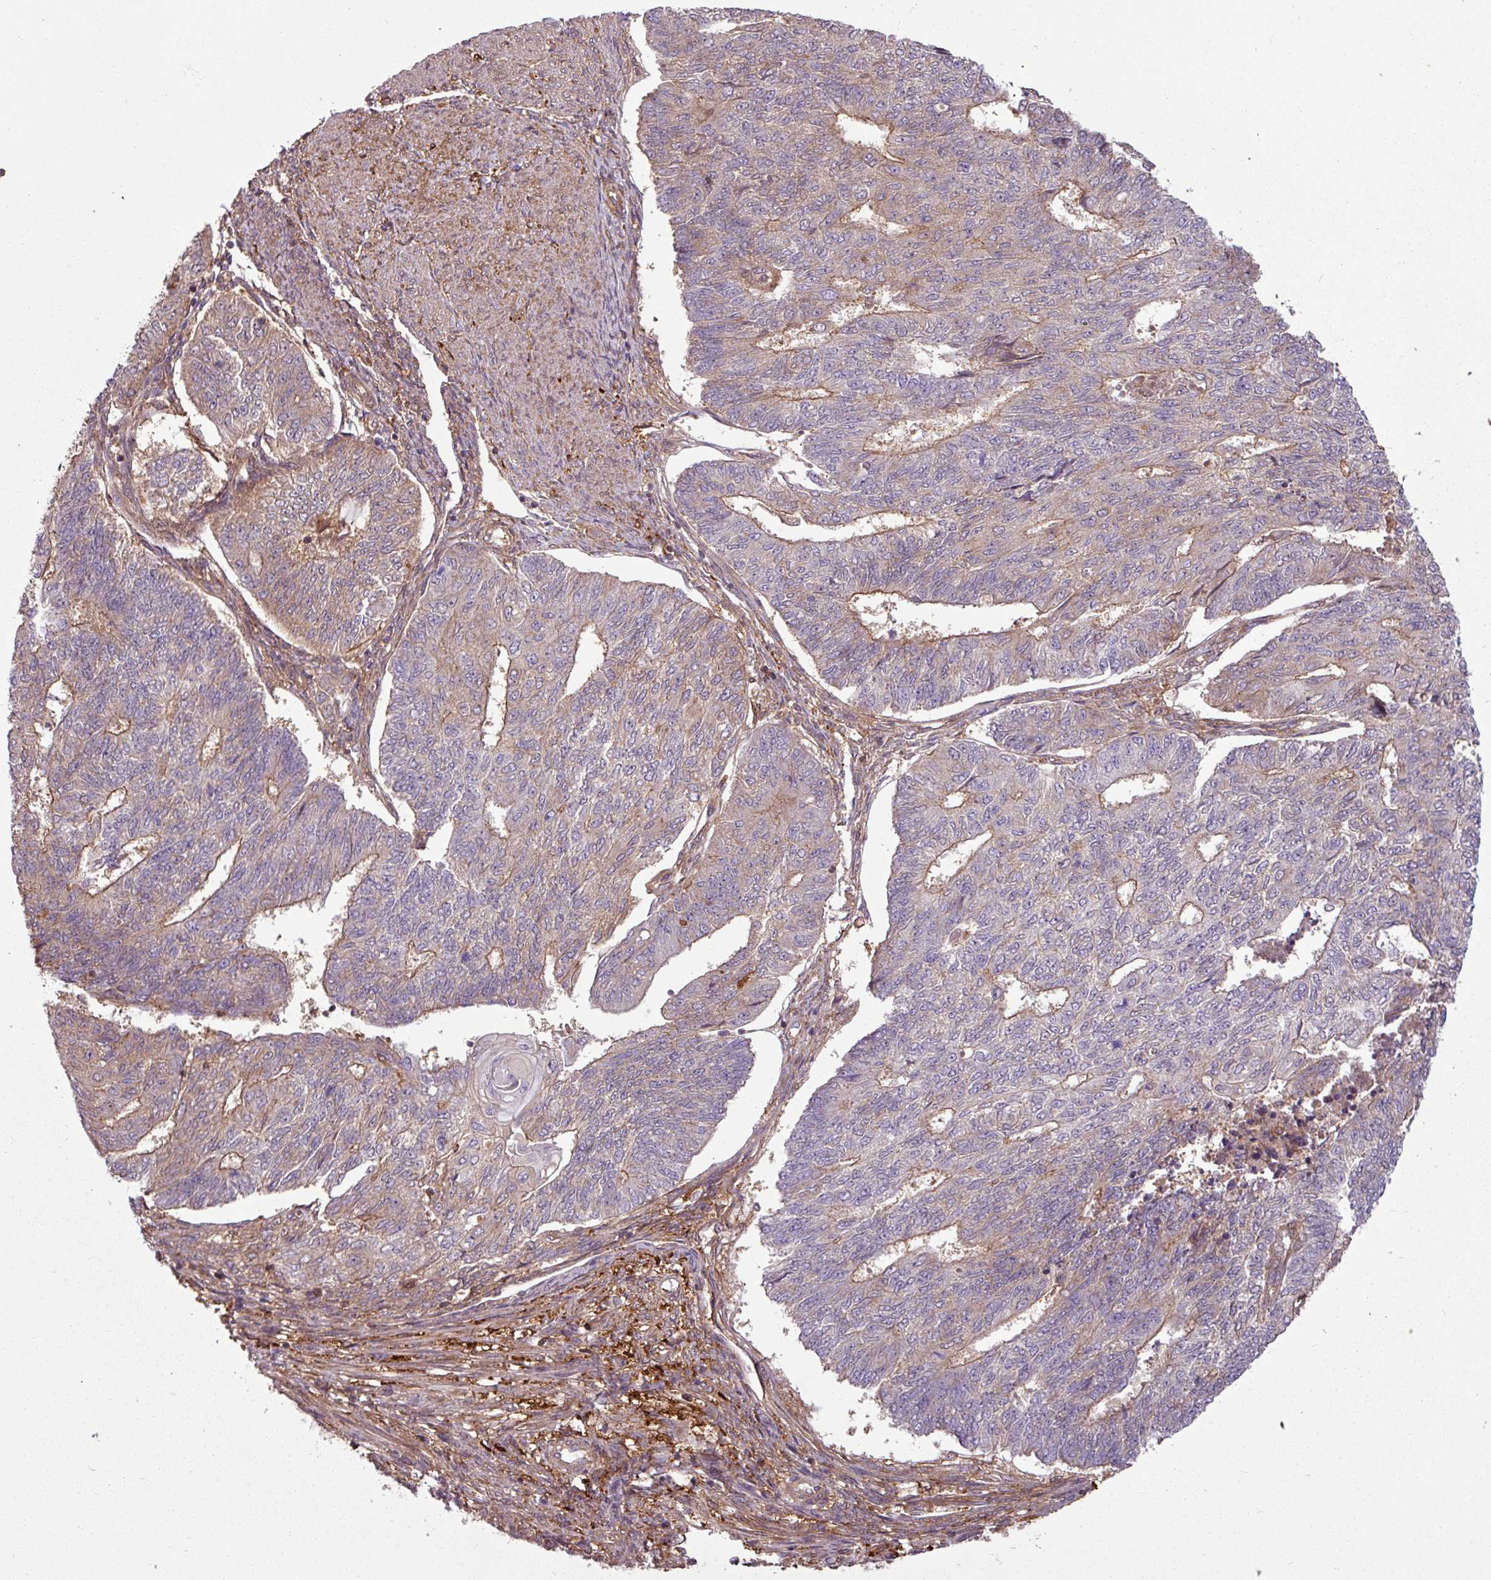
{"staining": {"intensity": "moderate", "quantity": "<25%", "location": "cytoplasmic/membranous"}, "tissue": "endometrial cancer", "cell_type": "Tumor cells", "image_type": "cancer", "snomed": [{"axis": "morphology", "description": "Adenocarcinoma, NOS"}, {"axis": "topography", "description": "Endometrium"}], "caption": "Immunohistochemistry image of human endometrial cancer stained for a protein (brown), which displays low levels of moderate cytoplasmic/membranous expression in about <25% of tumor cells.", "gene": "SH3BGRL", "patient": {"sex": "female", "age": 32}}